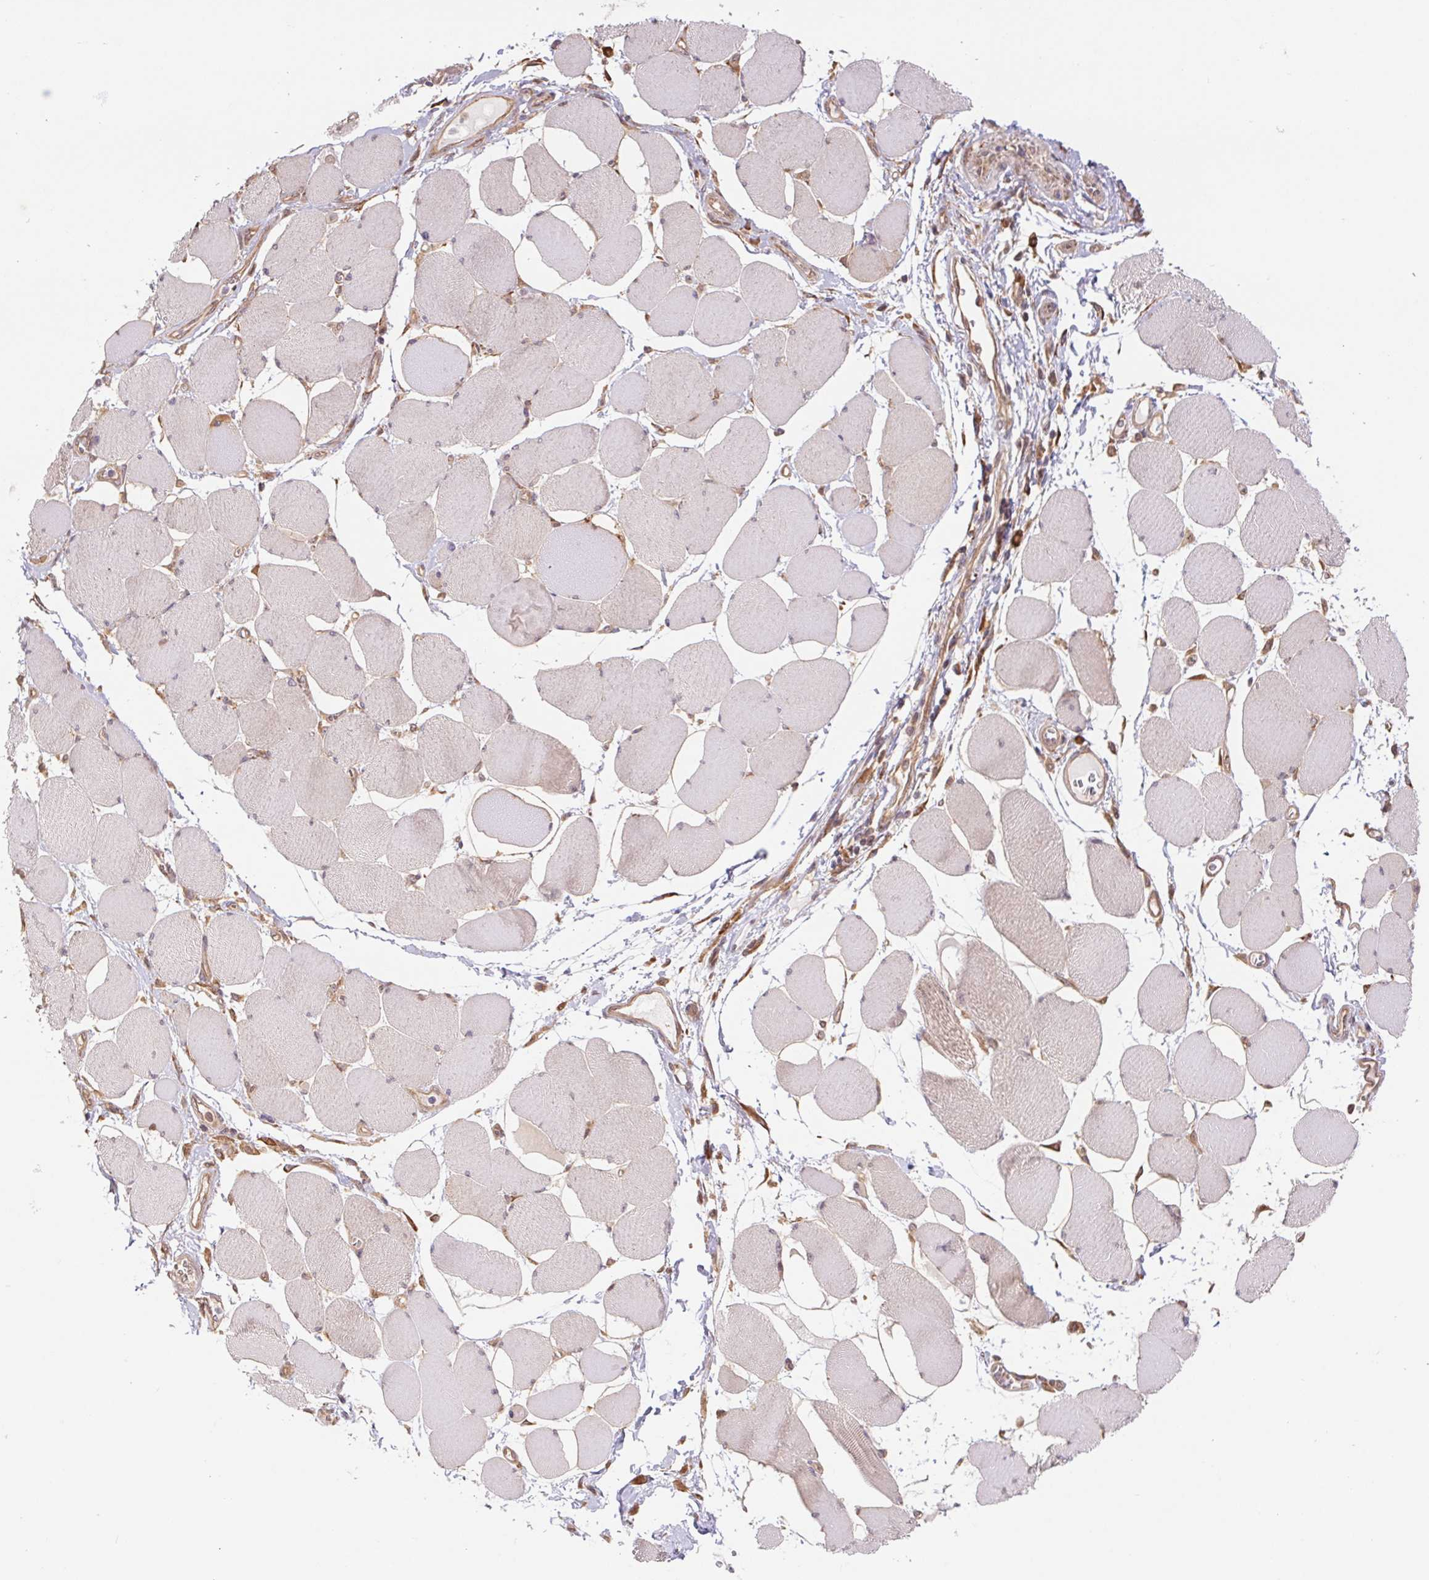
{"staining": {"intensity": "weak", "quantity": "<25%", "location": "cytoplasmic/membranous"}, "tissue": "skeletal muscle", "cell_type": "Myocytes", "image_type": "normal", "snomed": [{"axis": "morphology", "description": "Normal tissue, NOS"}, {"axis": "topography", "description": "Skeletal muscle"}], "caption": "IHC of unremarkable skeletal muscle exhibits no expression in myocytes.", "gene": "RRM1", "patient": {"sex": "female", "age": 75}}